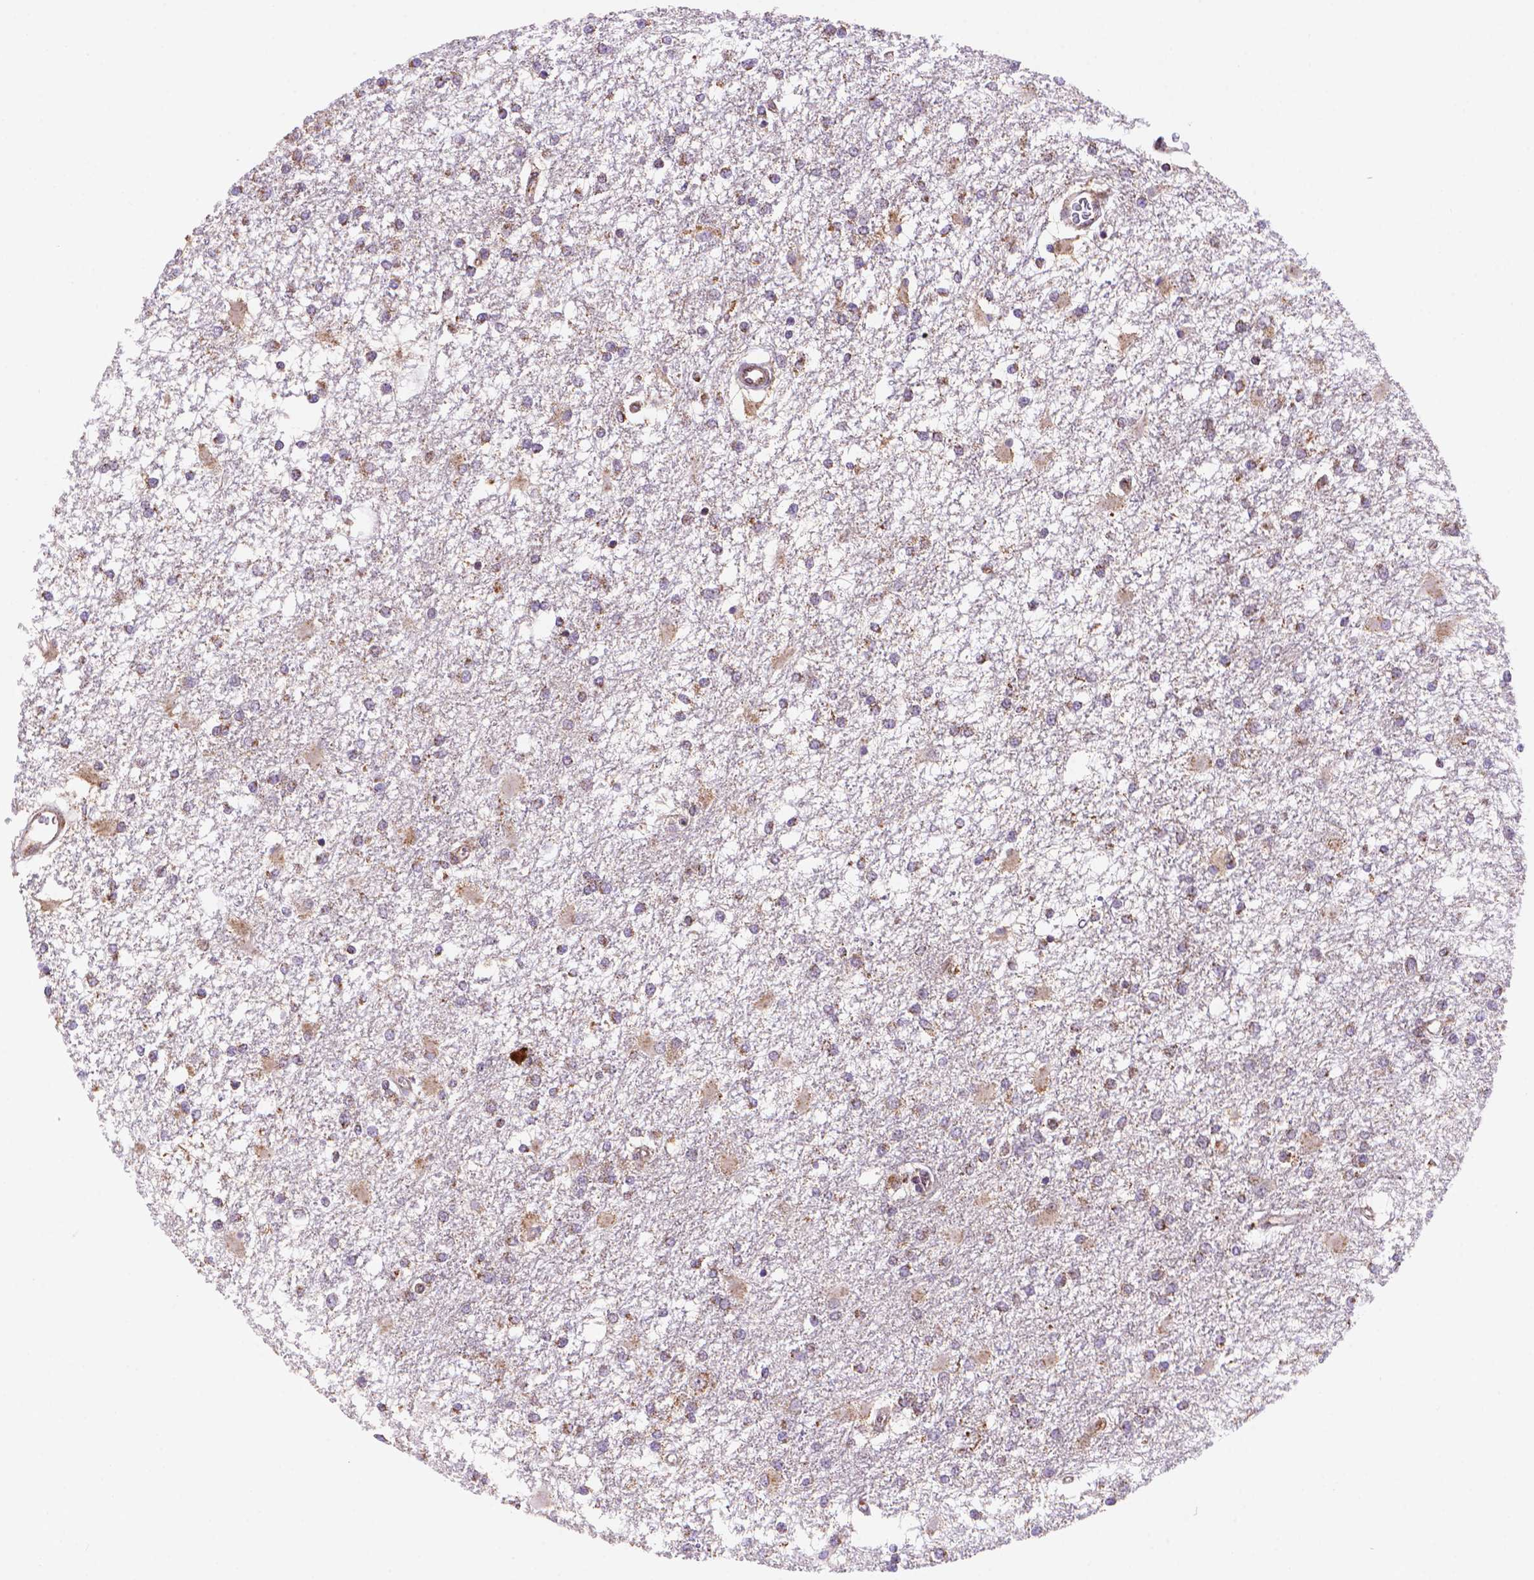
{"staining": {"intensity": "weak", "quantity": "25%-75%", "location": "cytoplasmic/membranous"}, "tissue": "glioma", "cell_type": "Tumor cells", "image_type": "cancer", "snomed": [{"axis": "morphology", "description": "Glioma, malignant, High grade"}, {"axis": "topography", "description": "Cerebral cortex"}], "caption": "The image exhibits immunohistochemical staining of glioma. There is weak cytoplasmic/membranous staining is identified in approximately 25%-75% of tumor cells.", "gene": "CYYR1", "patient": {"sex": "male", "age": 79}}